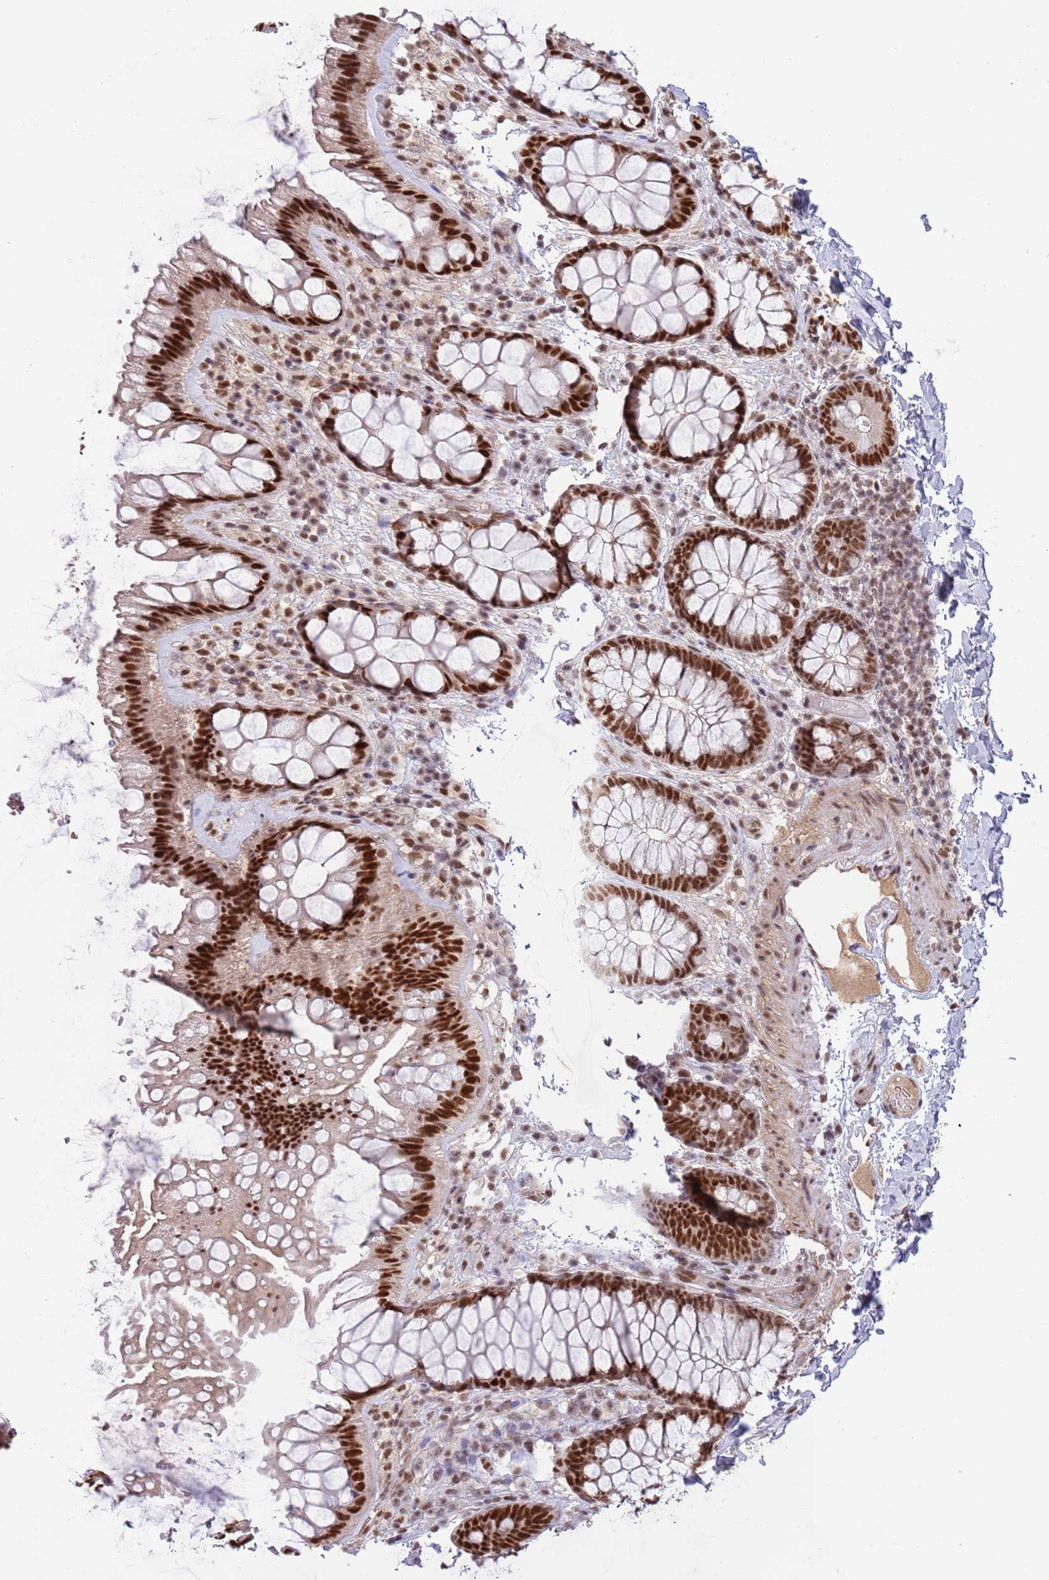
{"staining": {"intensity": "strong", "quantity": ">75%", "location": "nuclear"}, "tissue": "colon", "cell_type": "Glandular cells", "image_type": "normal", "snomed": [{"axis": "morphology", "description": "Normal tissue, NOS"}, {"axis": "topography", "description": "Colon"}], "caption": "Immunohistochemical staining of benign colon shows strong nuclear protein positivity in approximately >75% of glandular cells.", "gene": "ZBTB7A", "patient": {"sex": "male", "age": 46}}